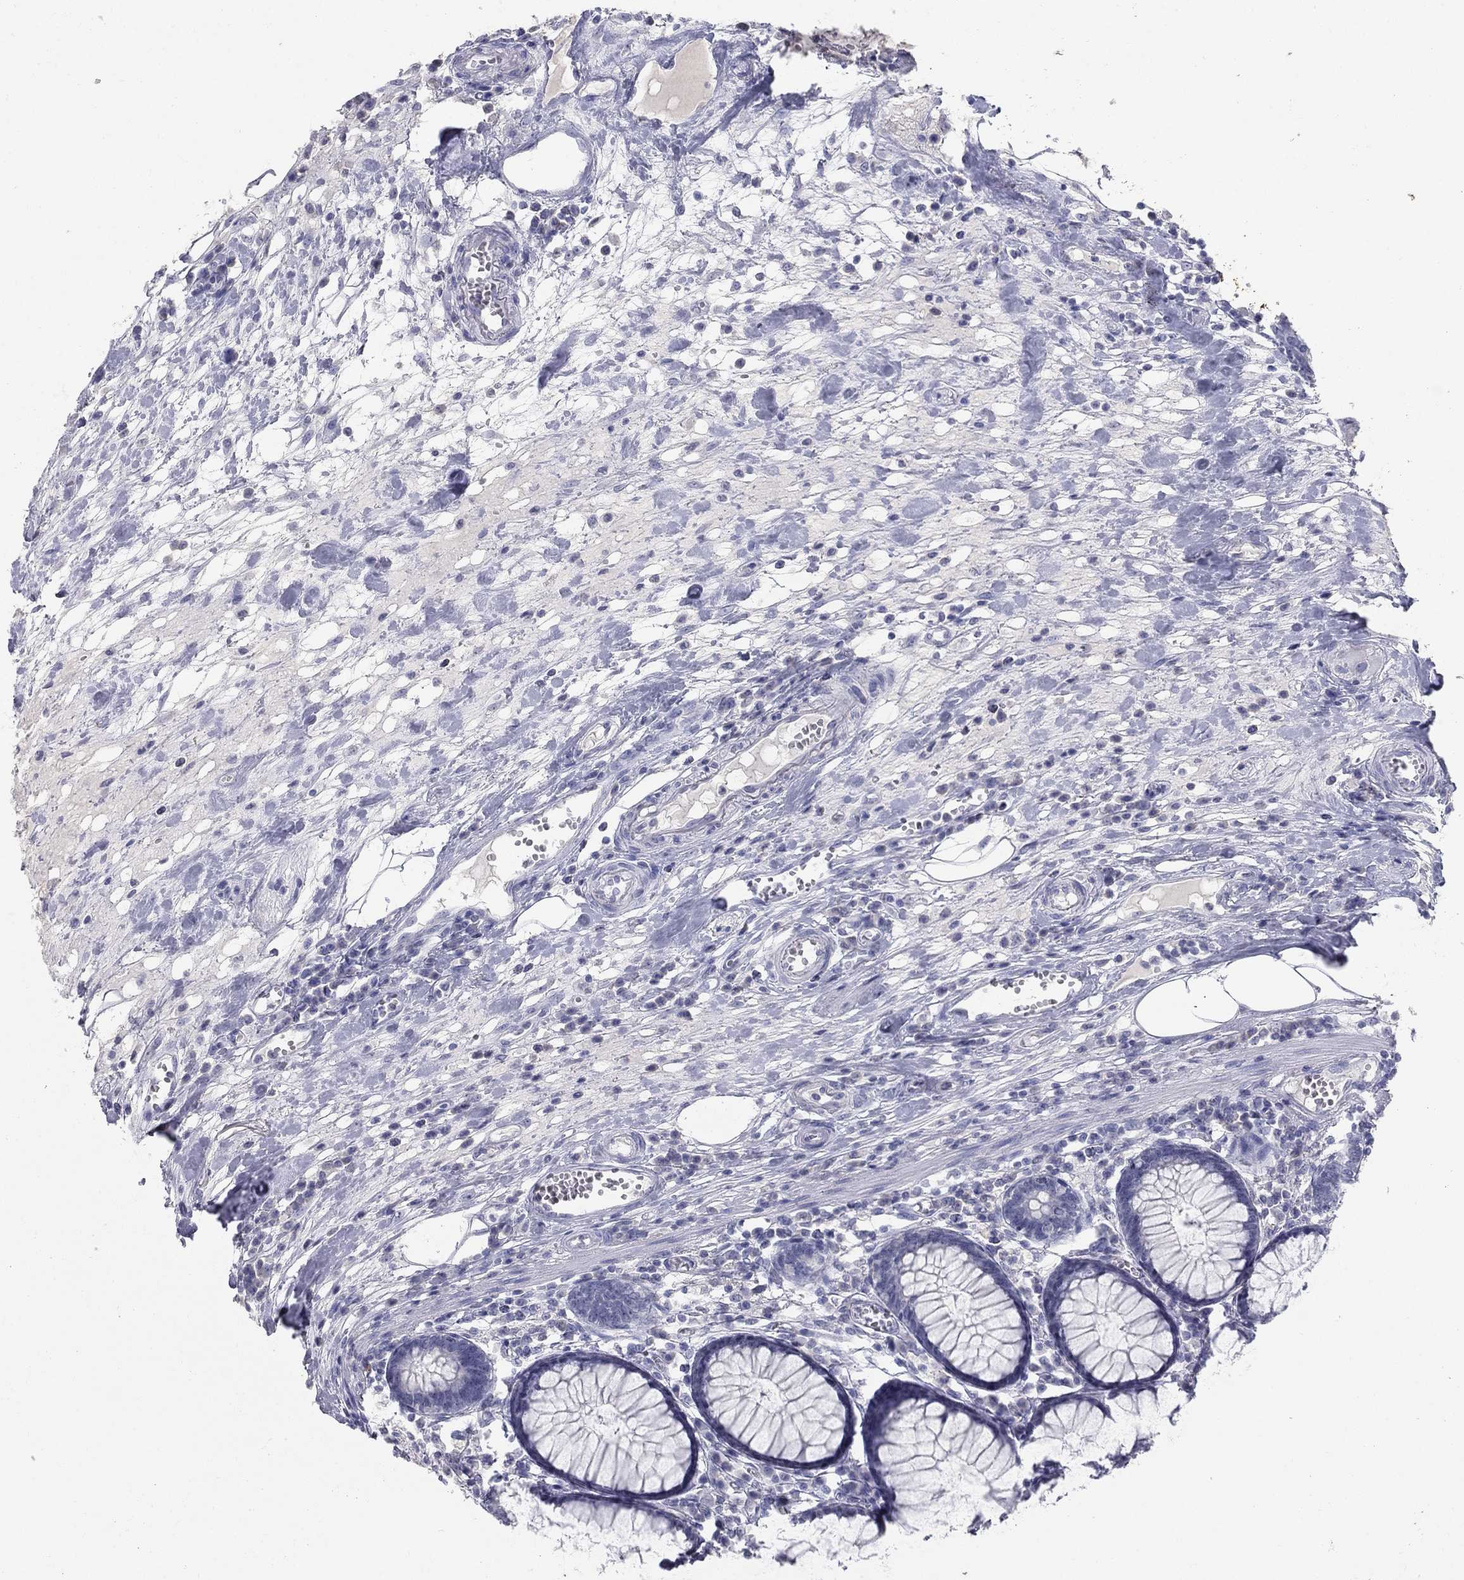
{"staining": {"intensity": "negative", "quantity": "none", "location": "none"}, "tissue": "colon", "cell_type": "Endothelial cells", "image_type": "normal", "snomed": [{"axis": "morphology", "description": "Normal tissue, NOS"}, {"axis": "topography", "description": "Colon"}], "caption": "Endothelial cells are negative for protein expression in normal human colon. (DAB (3,3'-diaminobenzidine) IHC with hematoxylin counter stain).", "gene": "KRT75", "patient": {"sex": "male", "age": 65}}